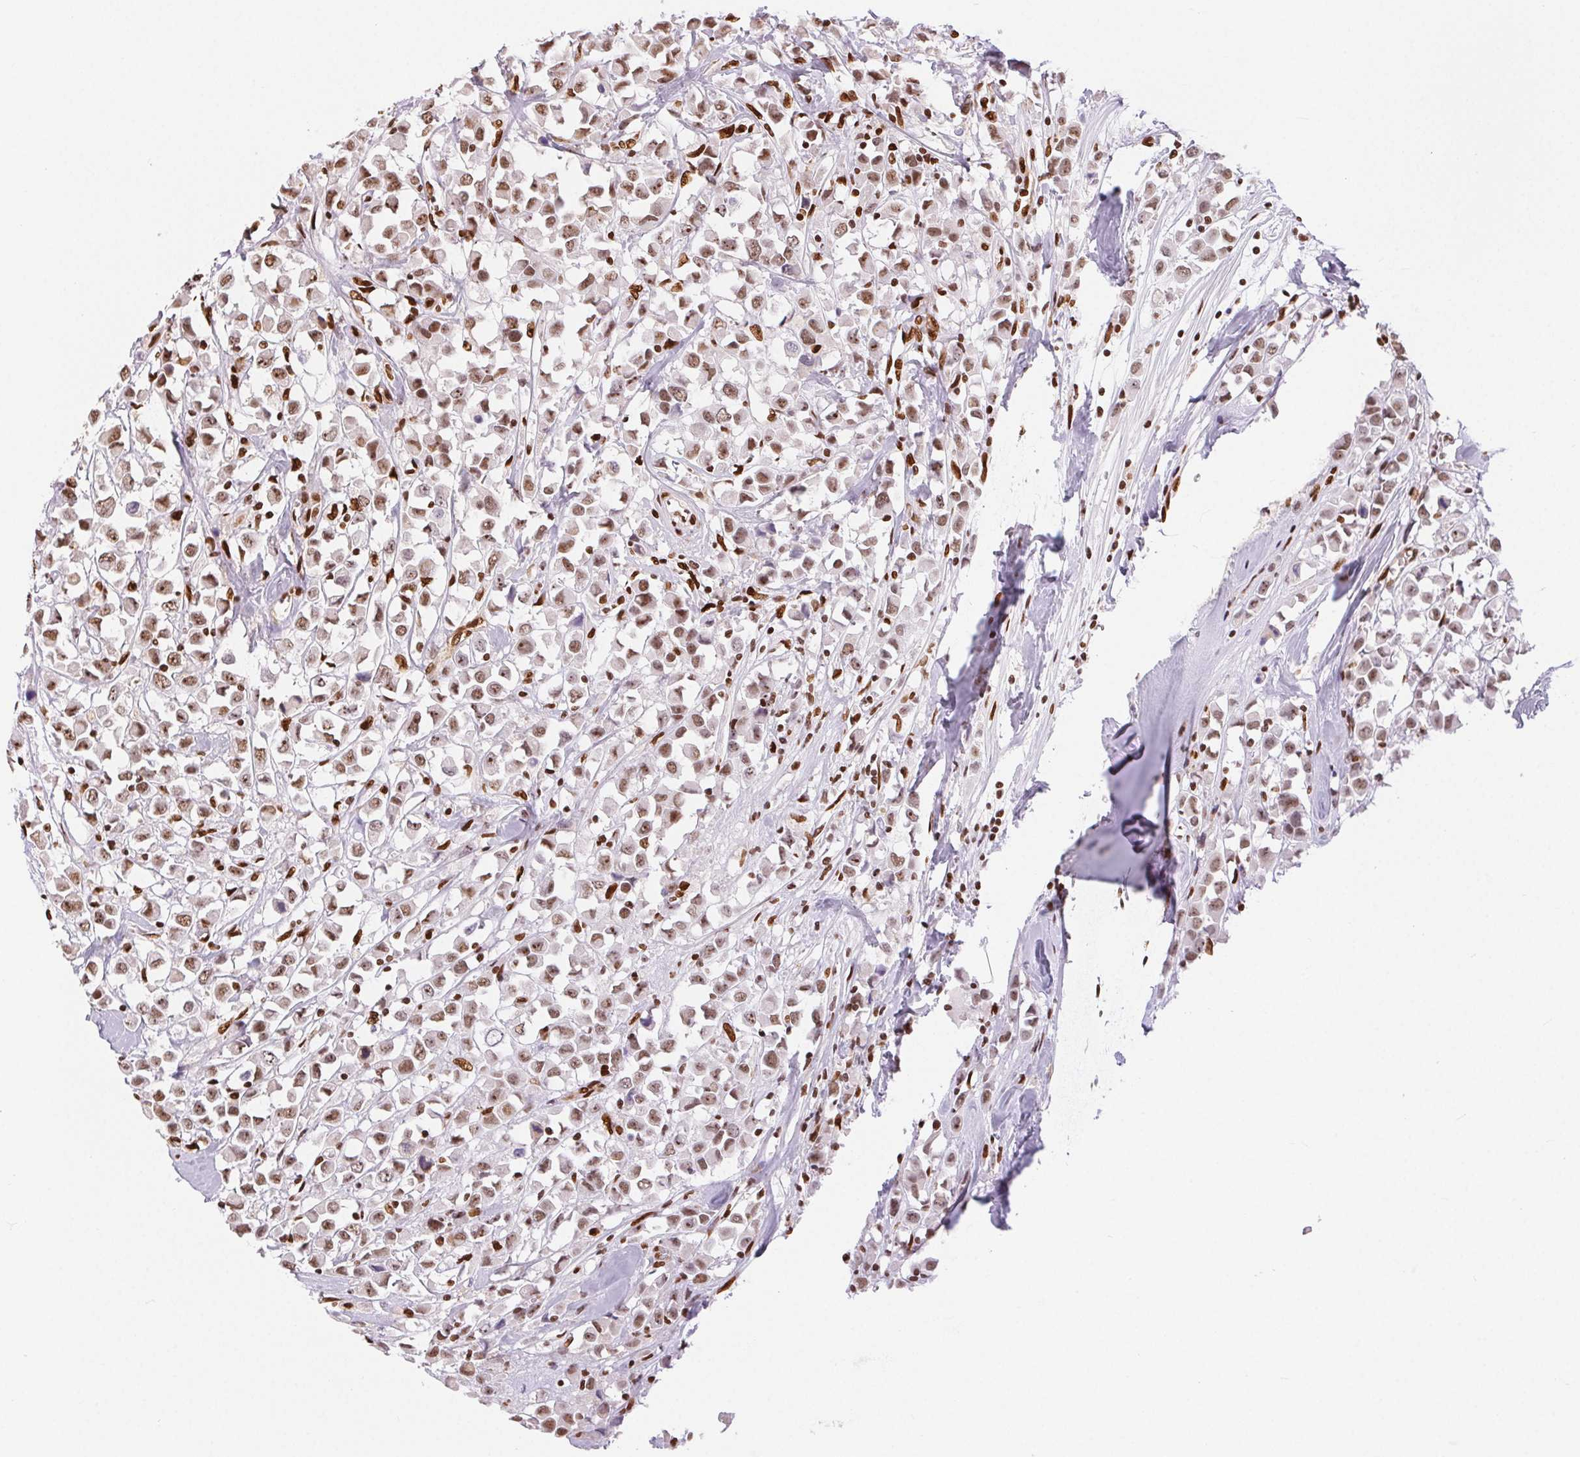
{"staining": {"intensity": "moderate", "quantity": "25%-75%", "location": "nuclear"}, "tissue": "breast cancer", "cell_type": "Tumor cells", "image_type": "cancer", "snomed": [{"axis": "morphology", "description": "Duct carcinoma"}, {"axis": "topography", "description": "Breast"}], "caption": "Protein expression analysis of infiltrating ductal carcinoma (breast) exhibits moderate nuclear positivity in about 25%-75% of tumor cells. (brown staining indicates protein expression, while blue staining denotes nuclei).", "gene": "ZNF80", "patient": {"sex": "female", "age": 61}}